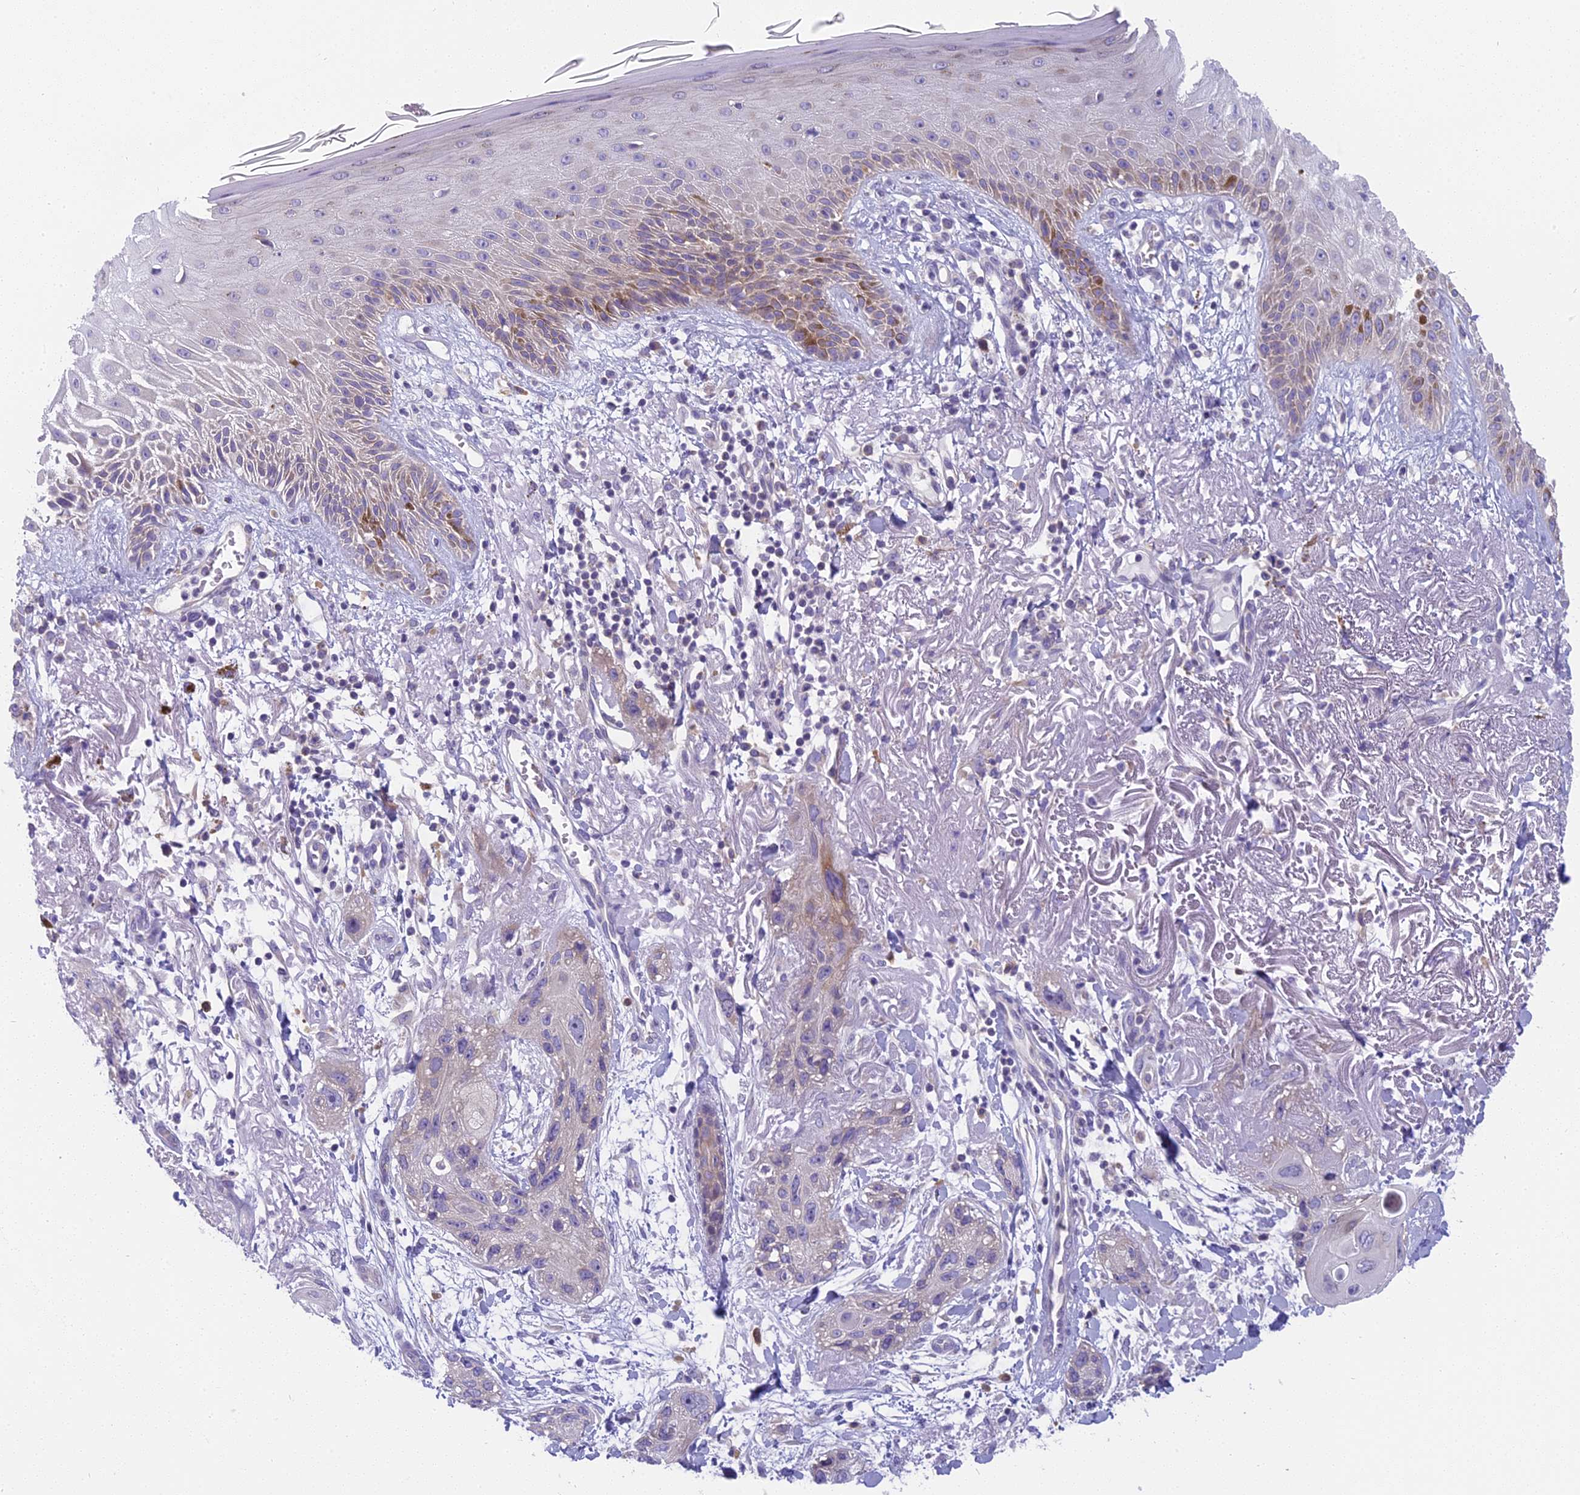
{"staining": {"intensity": "negative", "quantity": "none", "location": "none"}, "tissue": "skin cancer", "cell_type": "Tumor cells", "image_type": "cancer", "snomed": [{"axis": "morphology", "description": "Normal tissue, NOS"}, {"axis": "morphology", "description": "Squamous cell carcinoma, NOS"}, {"axis": "topography", "description": "Skin"}], "caption": "IHC micrograph of skin cancer stained for a protein (brown), which exhibits no positivity in tumor cells.", "gene": "ARHGEF37", "patient": {"sex": "male", "age": 72}}